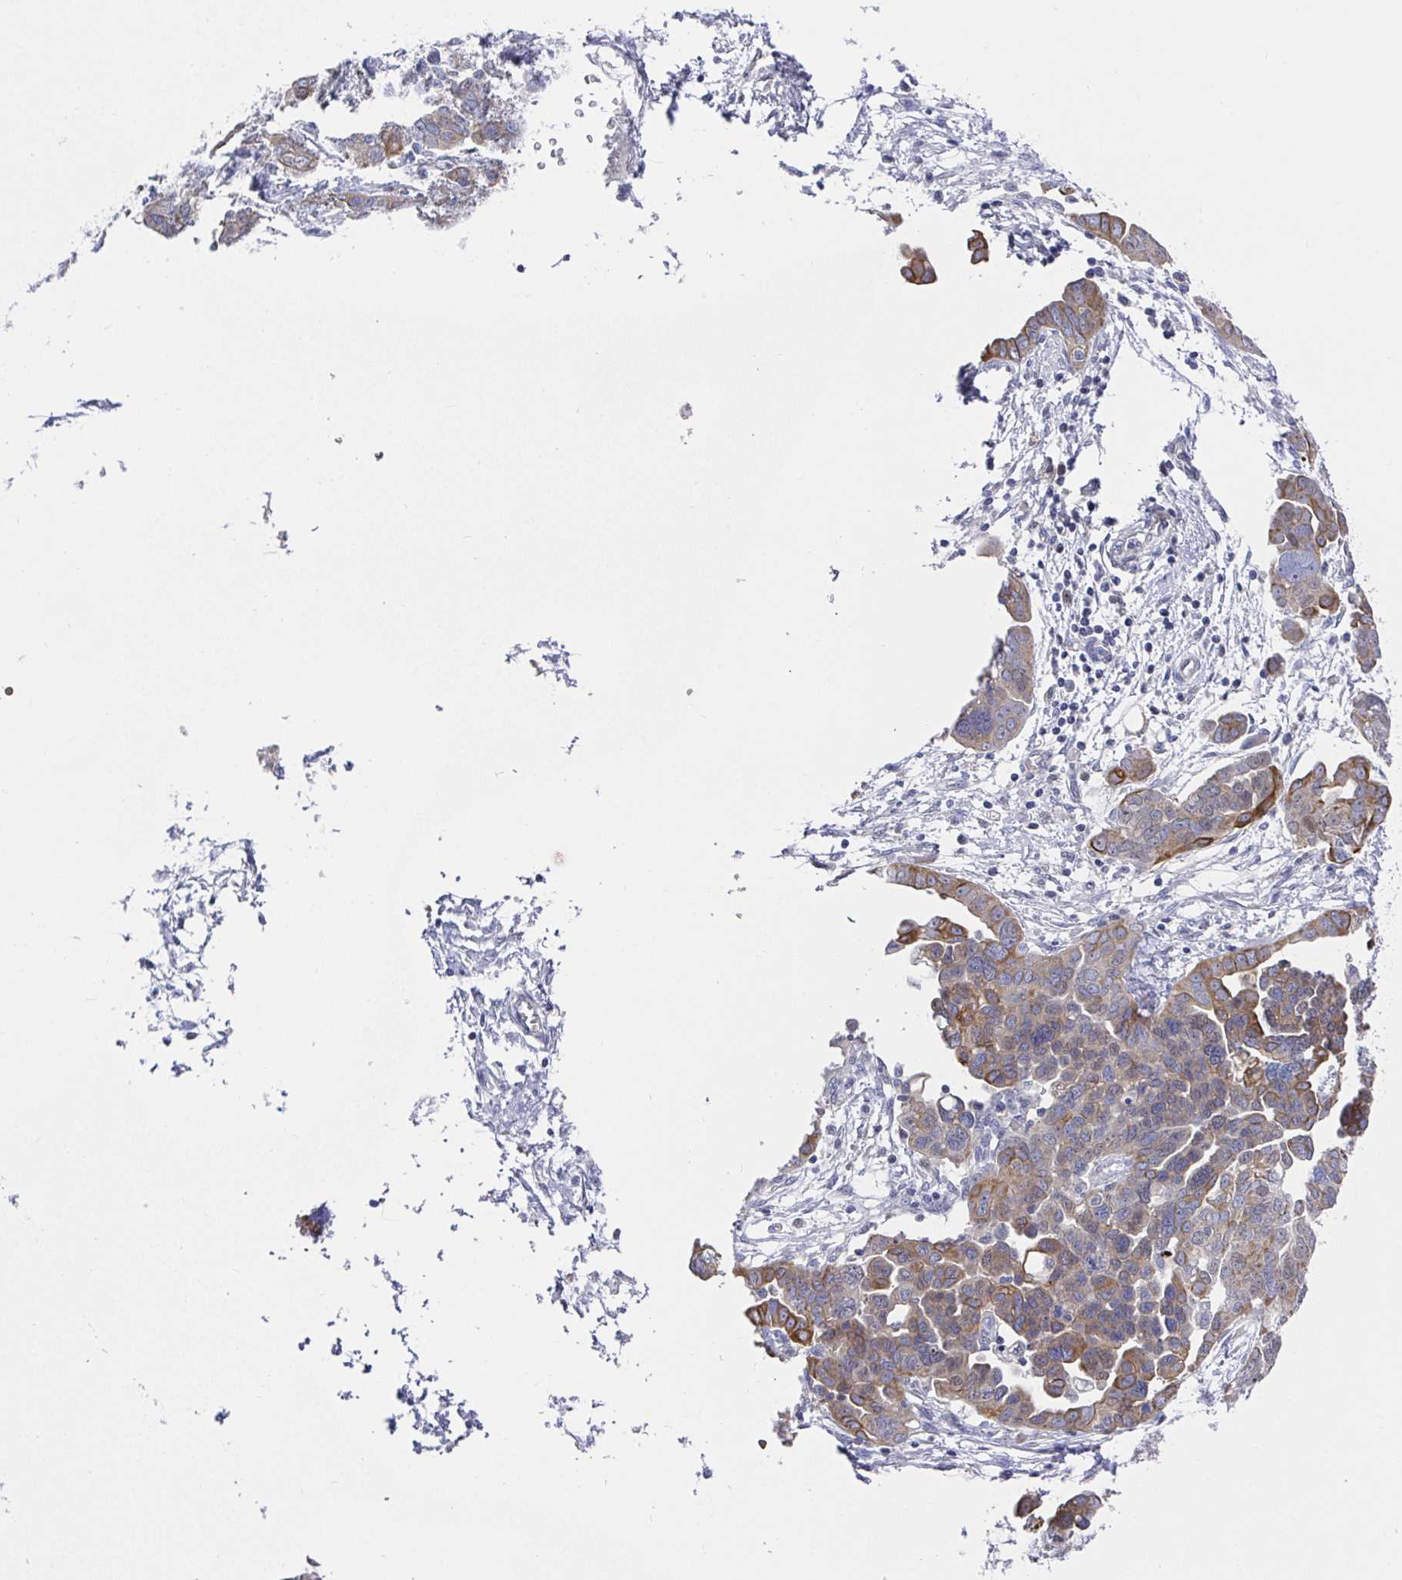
{"staining": {"intensity": "moderate", "quantity": "<25%", "location": "cytoplasmic/membranous"}, "tissue": "ovarian cancer", "cell_type": "Tumor cells", "image_type": "cancer", "snomed": [{"axis": "morphology", "description": "Cystadenocarcinoma, serous, NOS"}, {"axis": "topography", "description": "Ovary"}], "caption": "This histopathology image shows ovarian cancer stained with IHC to label a protein in brown. The cytoplasmic/membranous of tumor cells show moderate positivity for the protein. Nuclei are counter-stained blue.", "gene": "TIMELESS", "patient": {"sex": "female", "age": 59}}